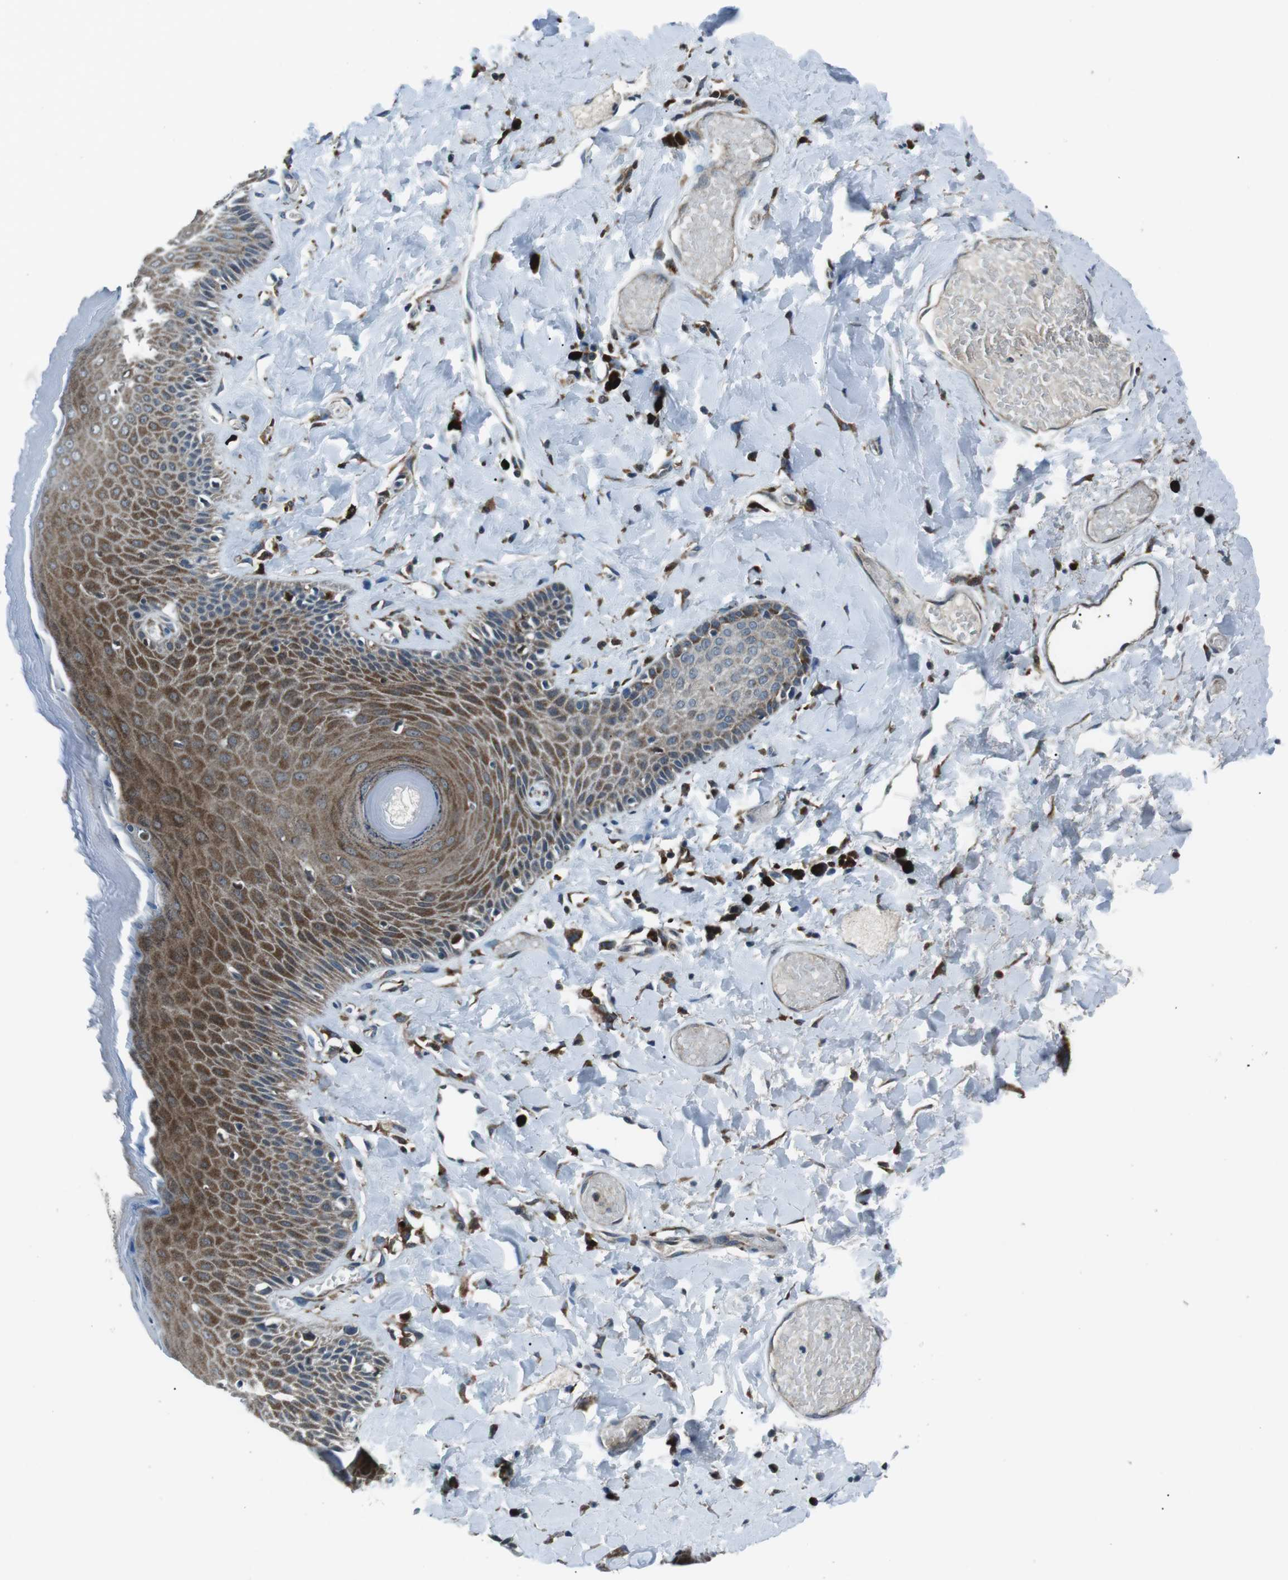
{"staining": {"intensity": "moderate", "quantity": ">75%", "location": "cytoplasmic/membranous"}, "tissue": "skin", "cell_type": "Epidermal cells", "image_type": "normal", "snomed": [{"axis": "morphology", "description": "Normal tissue, NOS"}, {"axis": "topography", "description": "Anal"}], "caption": "Immunohistochemistry micrograph of normal skin: skin stained using IHC displays medium levels of moderate protein expression localized specifically in the cytoplasmic/membranous of epidermal cells, appearing as a cytoplasmic/membranous brown color.", "gene": "BLNK", "patient": {"sex": "male", "age": 69}}